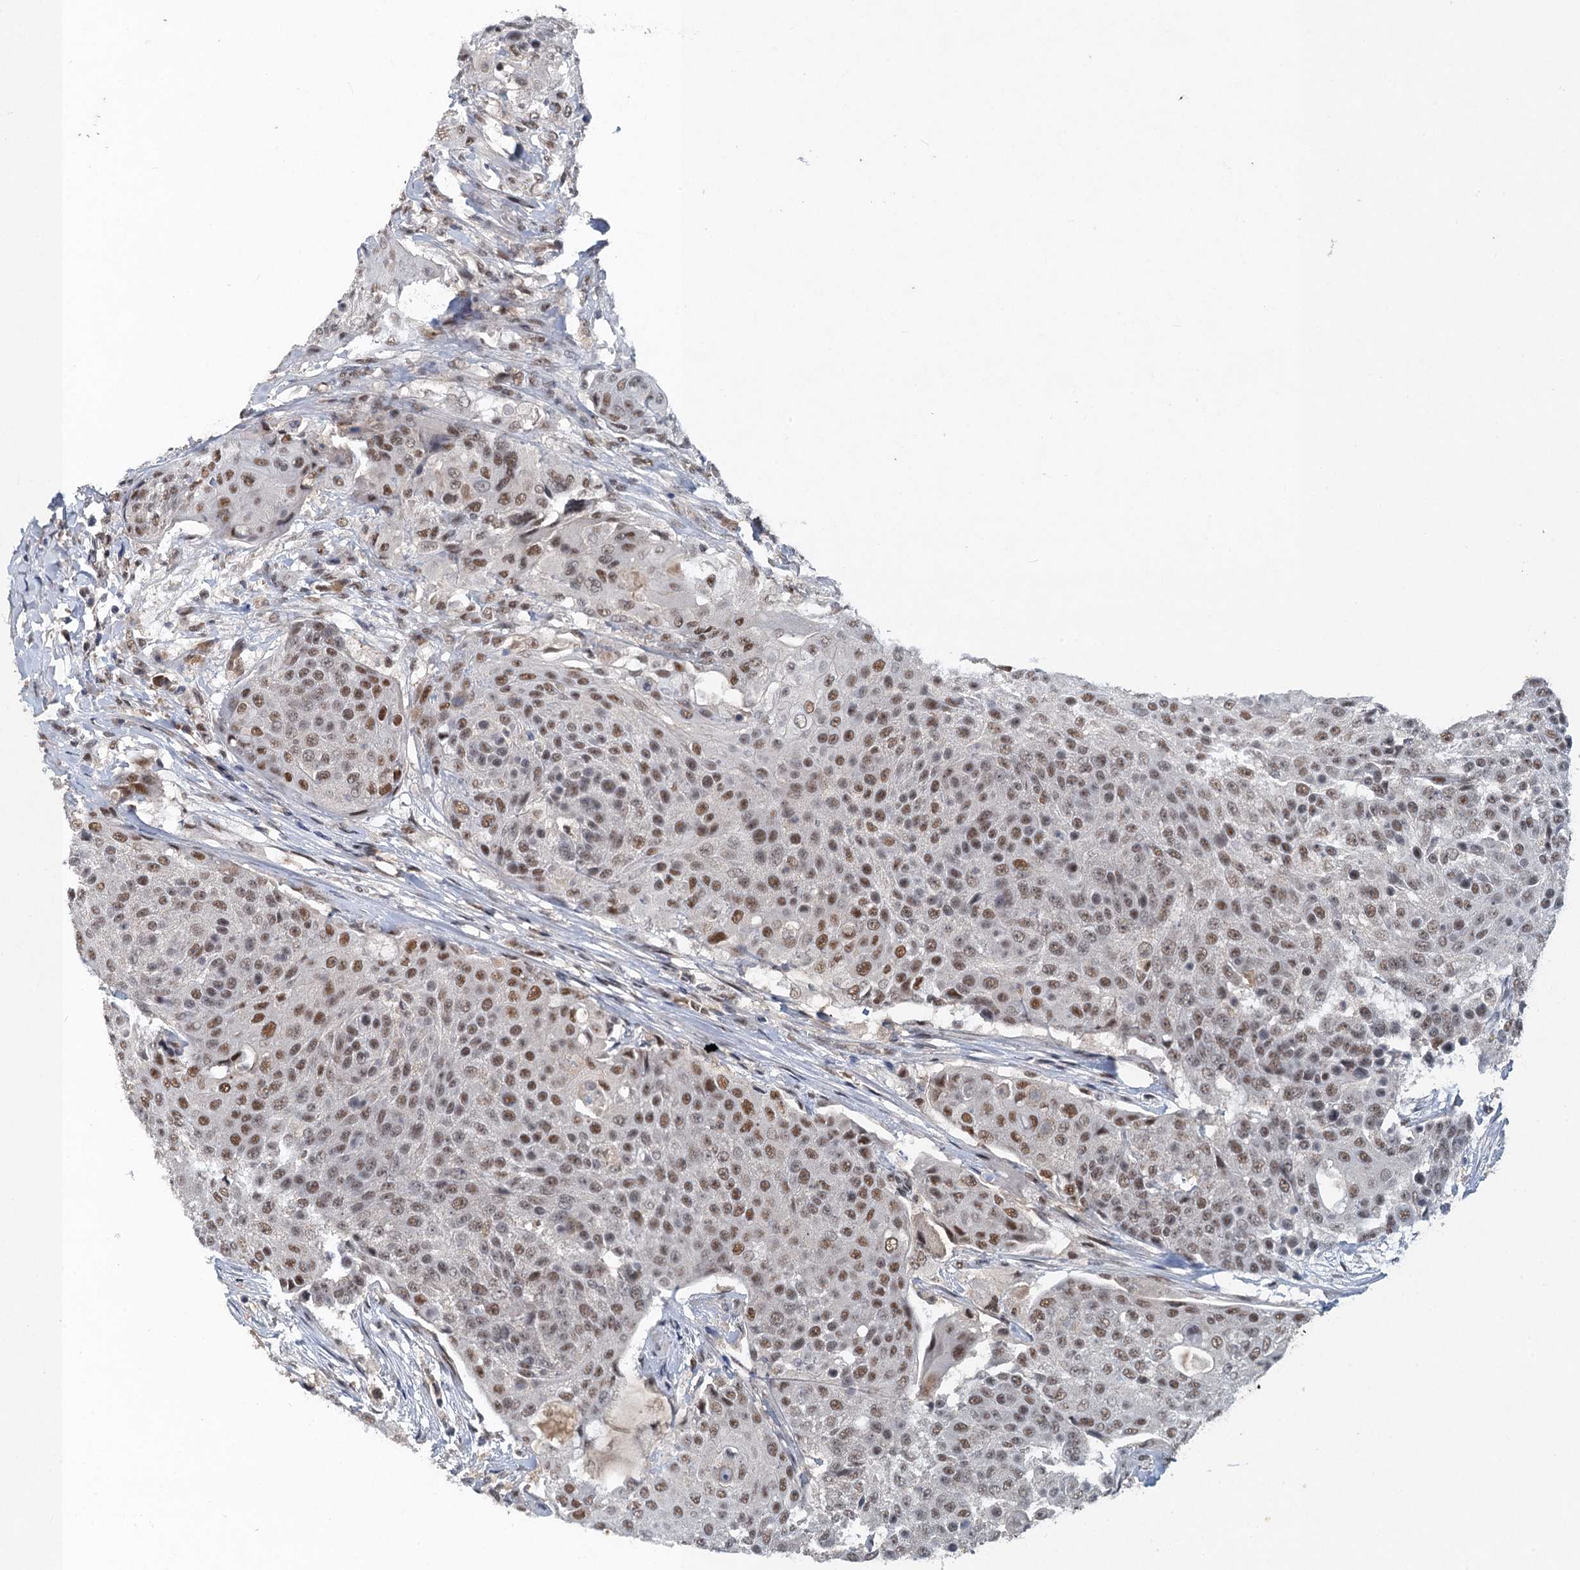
{"staining": {"intensity": "moderate", "quantity": ">75%", "location": "nuclear"}, "tissue": "urothelial cancer", "cell_type": "Tumor cells", "image_type": "cancer", "snomed": [{"axis": "morphology", "description": "Urothelial carcinoma, High grade"}, {"axis": "topography", "description": "Urinary bladder"}], "caption": "Moderate nuclear positivity is present in about >75% of tumor cells in urothelial cancer.", "gene": "CSTF3", "patient": {"sex": "female", "age": 63}}